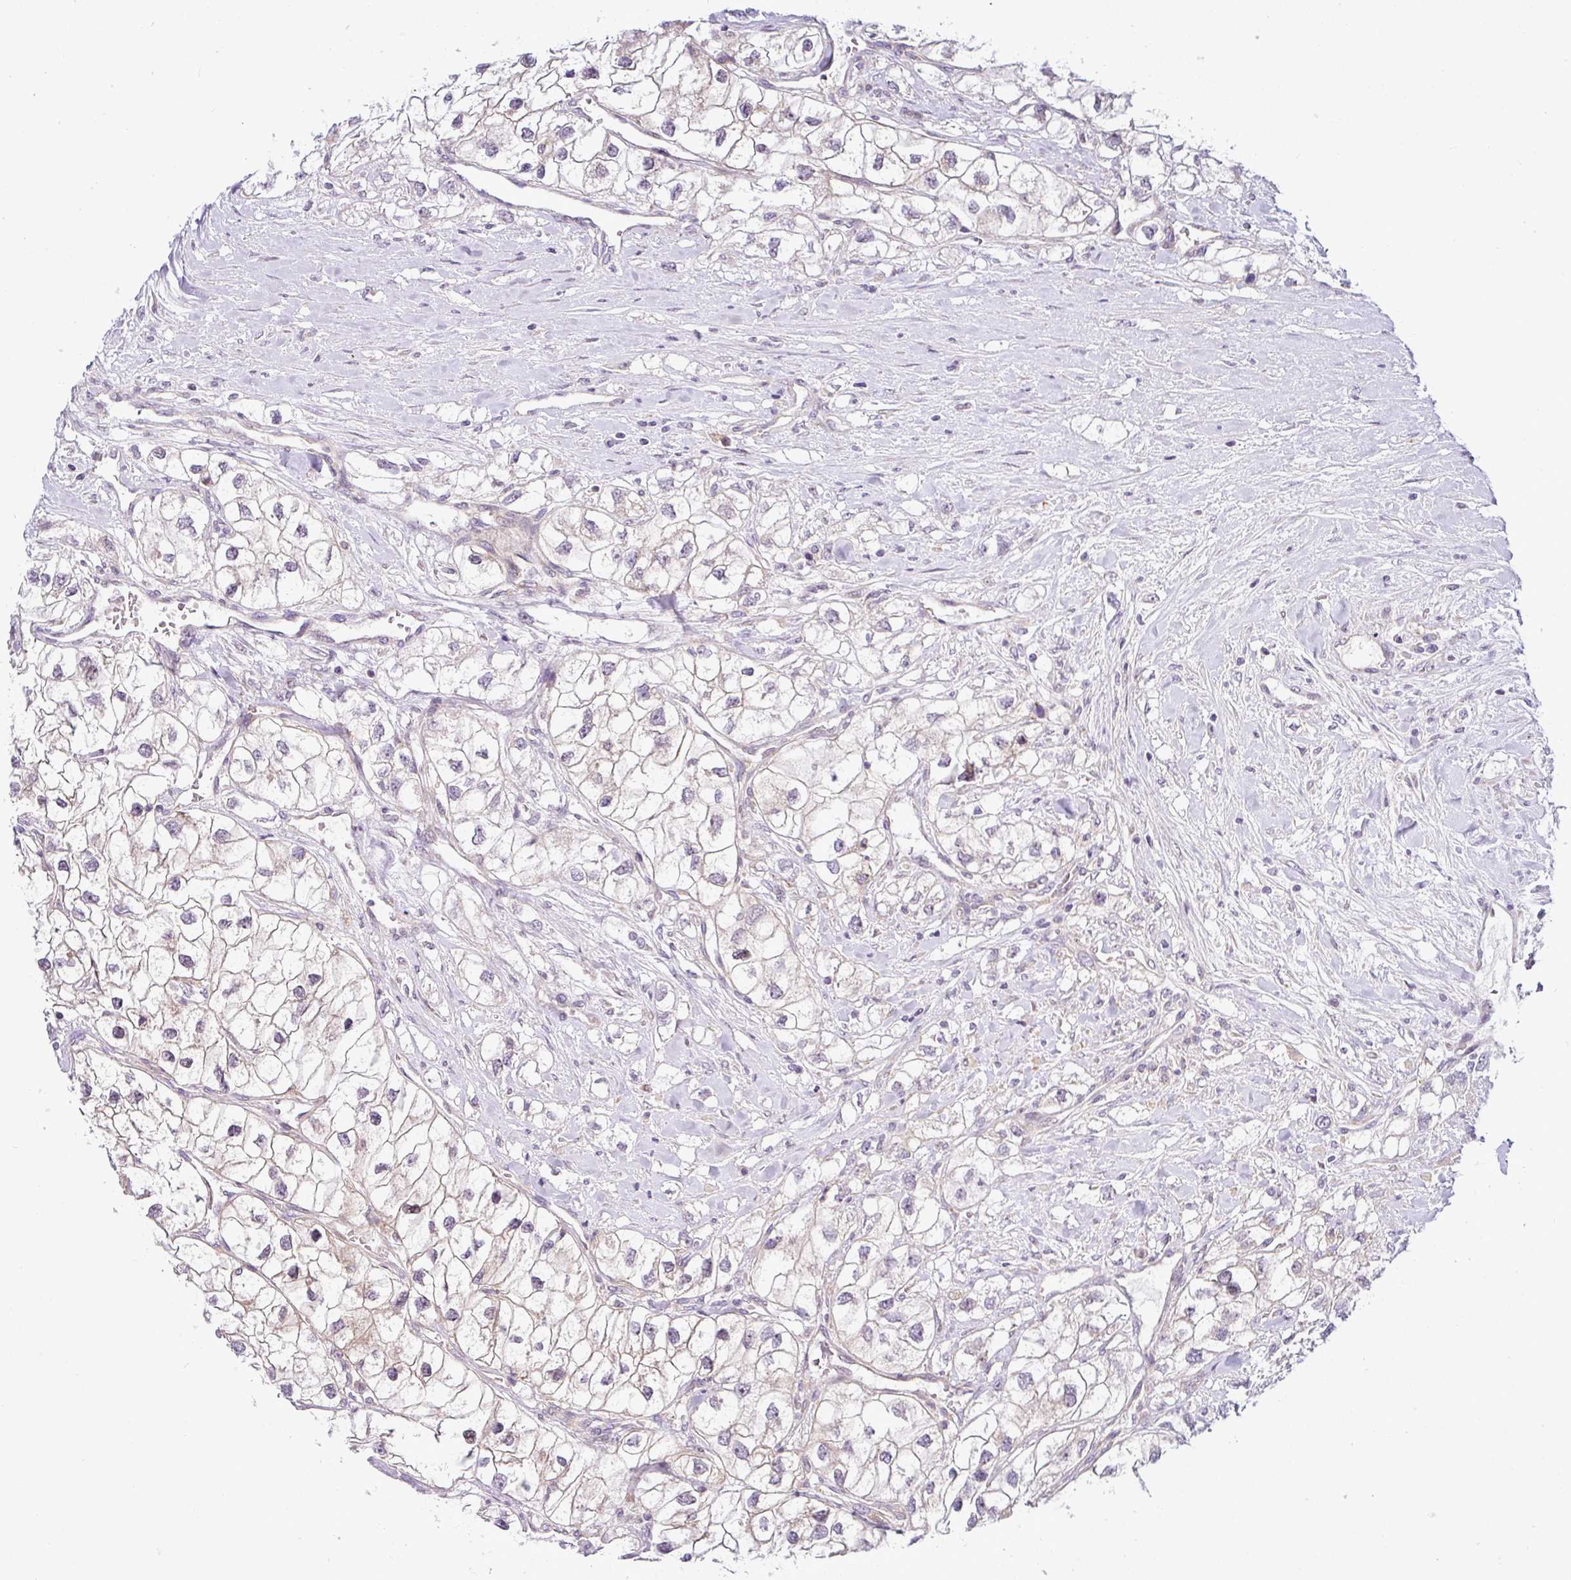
{"staining": {"intensity": "weak", "quantity": "25%-75%", "location": "cytoplasmic/membranous"}, "tissue": "renal cancer", "cell_type": "Tumor cells", "image_type": "cancer", "snomed": [{"axis": "morphology", "description": "Adenocarcinoma, NOS"}, {"axis": "topography", "description": "Kidney"}], "caption": "Immunohistochemistry (IHC) (DAB (3,3'-diaminobenzidine)) staining of adenocarcinoma (renal) shows weak cytoplasmic/membranous protein staining in approximately 25%-75% of tumor cells.", "gene": "NDUFB2", "patient": {"sex": "male", "age": 59}}